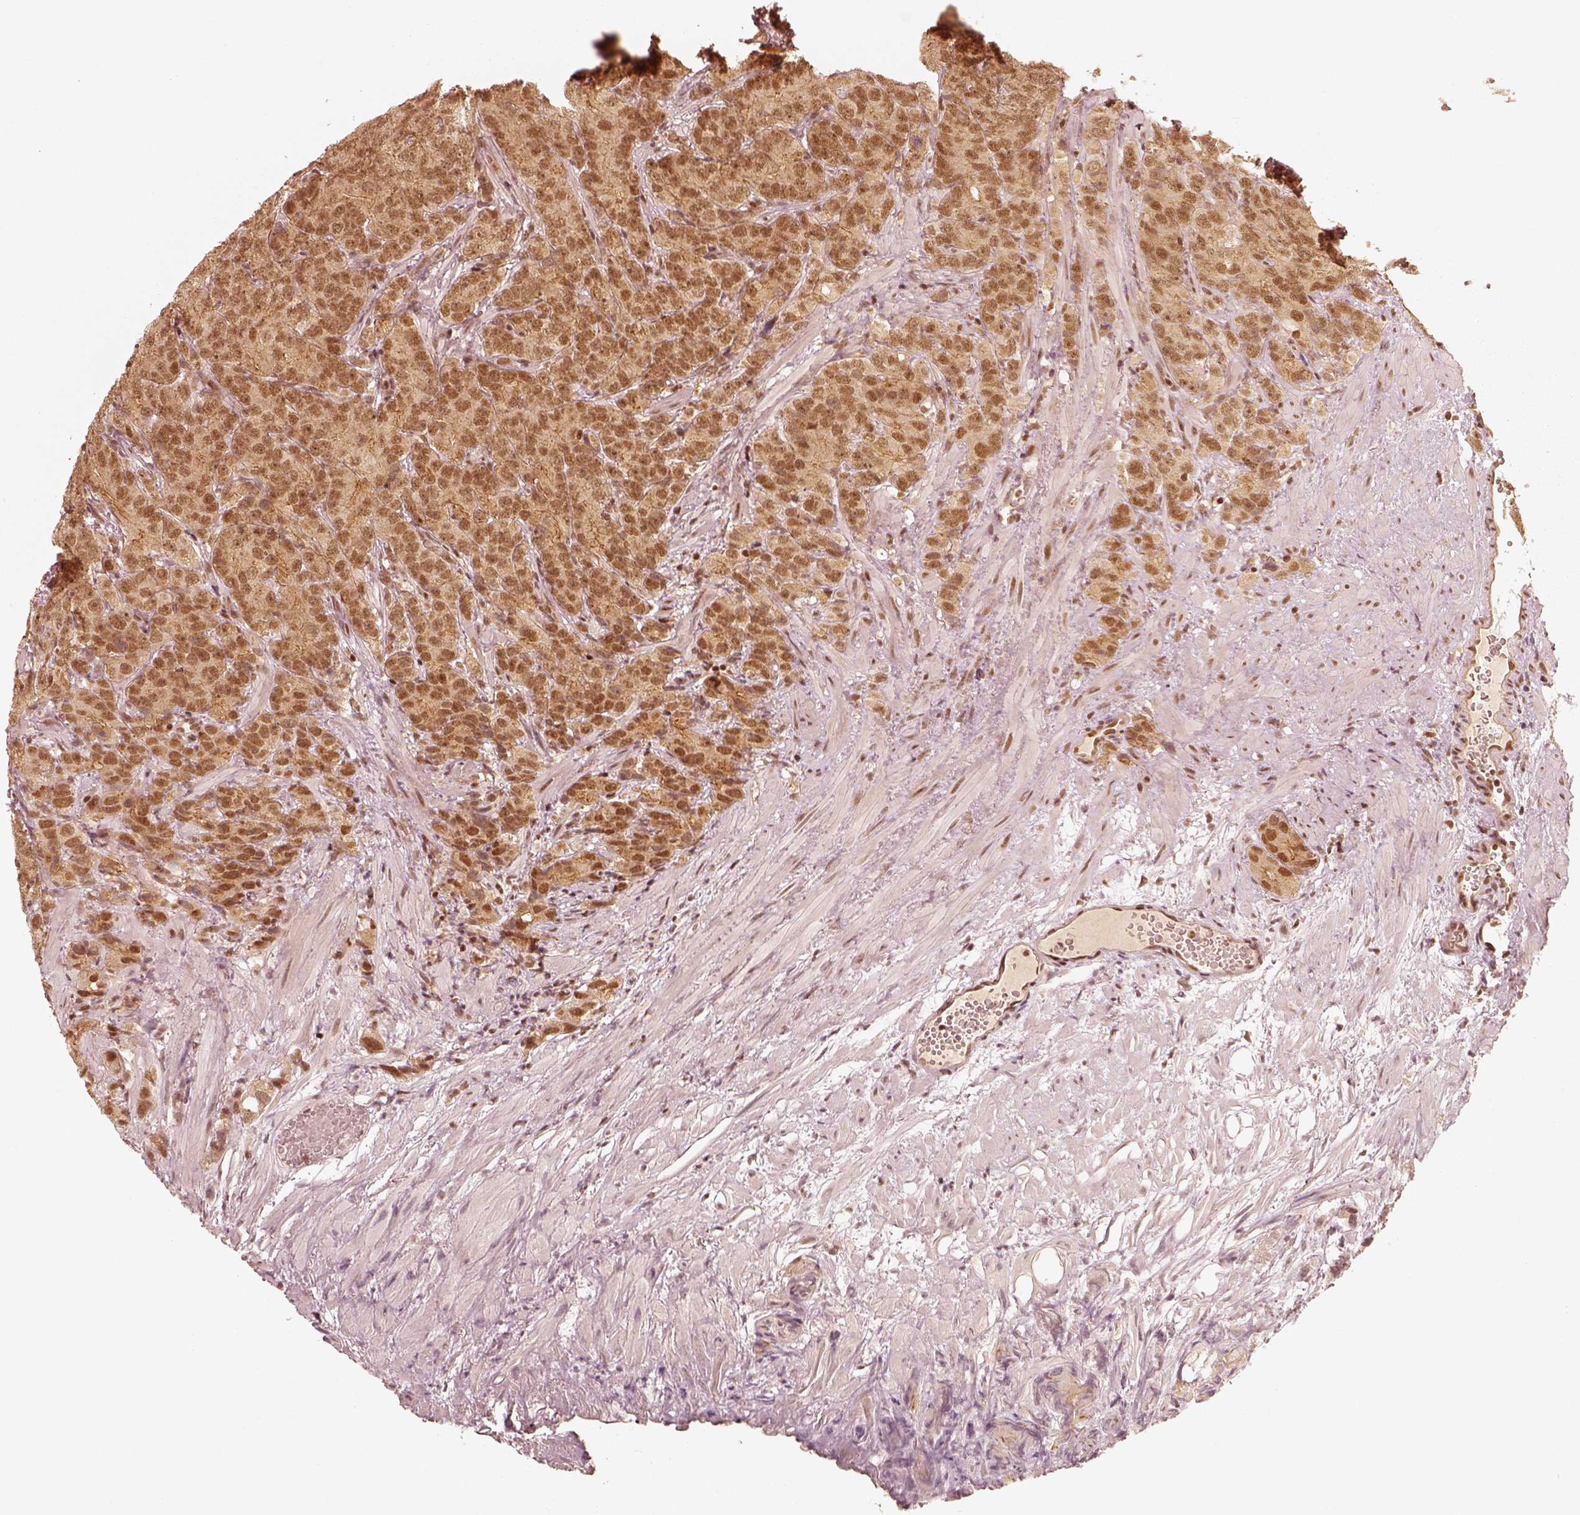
{"staining": {"intensity": "moderate", "quantity": ">75%", "location": "nuclear"}, "tissue": "prostate cancer", "cell_type": "Tumor cells", "image_type": "cancer", "snomed": [{"axis": "morphology", "description": "Adenocarcinoma, High grade"}, {"axis": "topography", "description": "Prostate"}], "caption": "The histopathology image exhibits immunohistochemical staining of high-grade adenocarcinoma (prostate). There is moderate nuclear positivity is present in approximately >75% of tumor cells.", "gene": "GMEB2", "patient": {"sex": "male", "age": 90}}